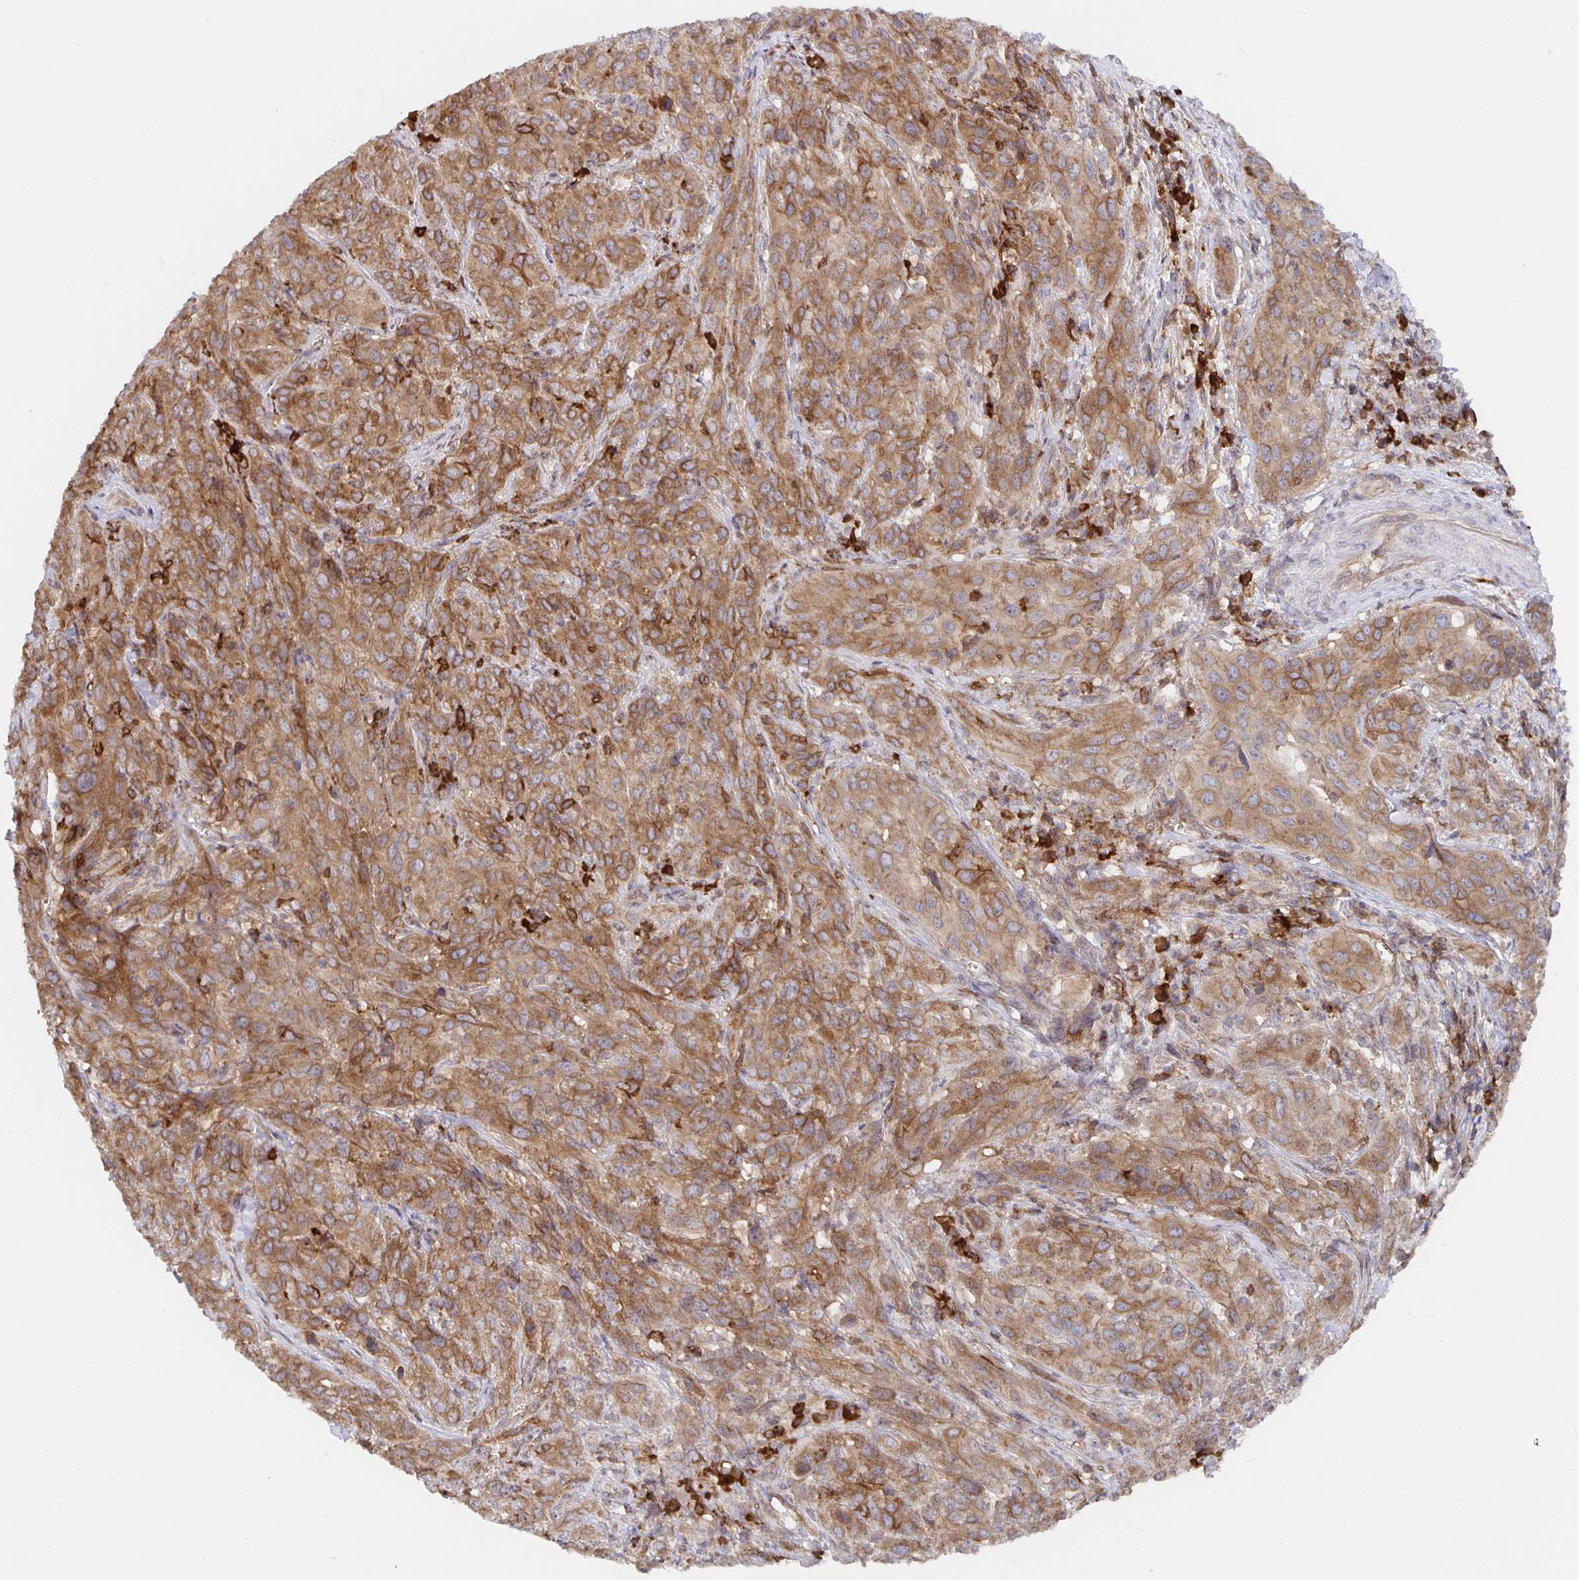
{"staining": {"intensity": "moderate", "quantity": ">75%", "location": "cytoplasmic/membranous"}, "tissue": "cervical cancer", "cell_type": "Tumor cells", "image_type": "cancer", "snomed": [{"axis": "morphology", "description": "Squamous cell carcinoma, NOS"}, {"axis": "topography", "description": "Cervix"}], "caption": "This is an image of immunohistochemistry (IHC) staining of squamous cell carcinoma (cervical), which shows moderate positivity in the cytoplasmic/membranous of tumor cells.", "gene": "BAD", "patient": {"sex": "female", "age": 51}}